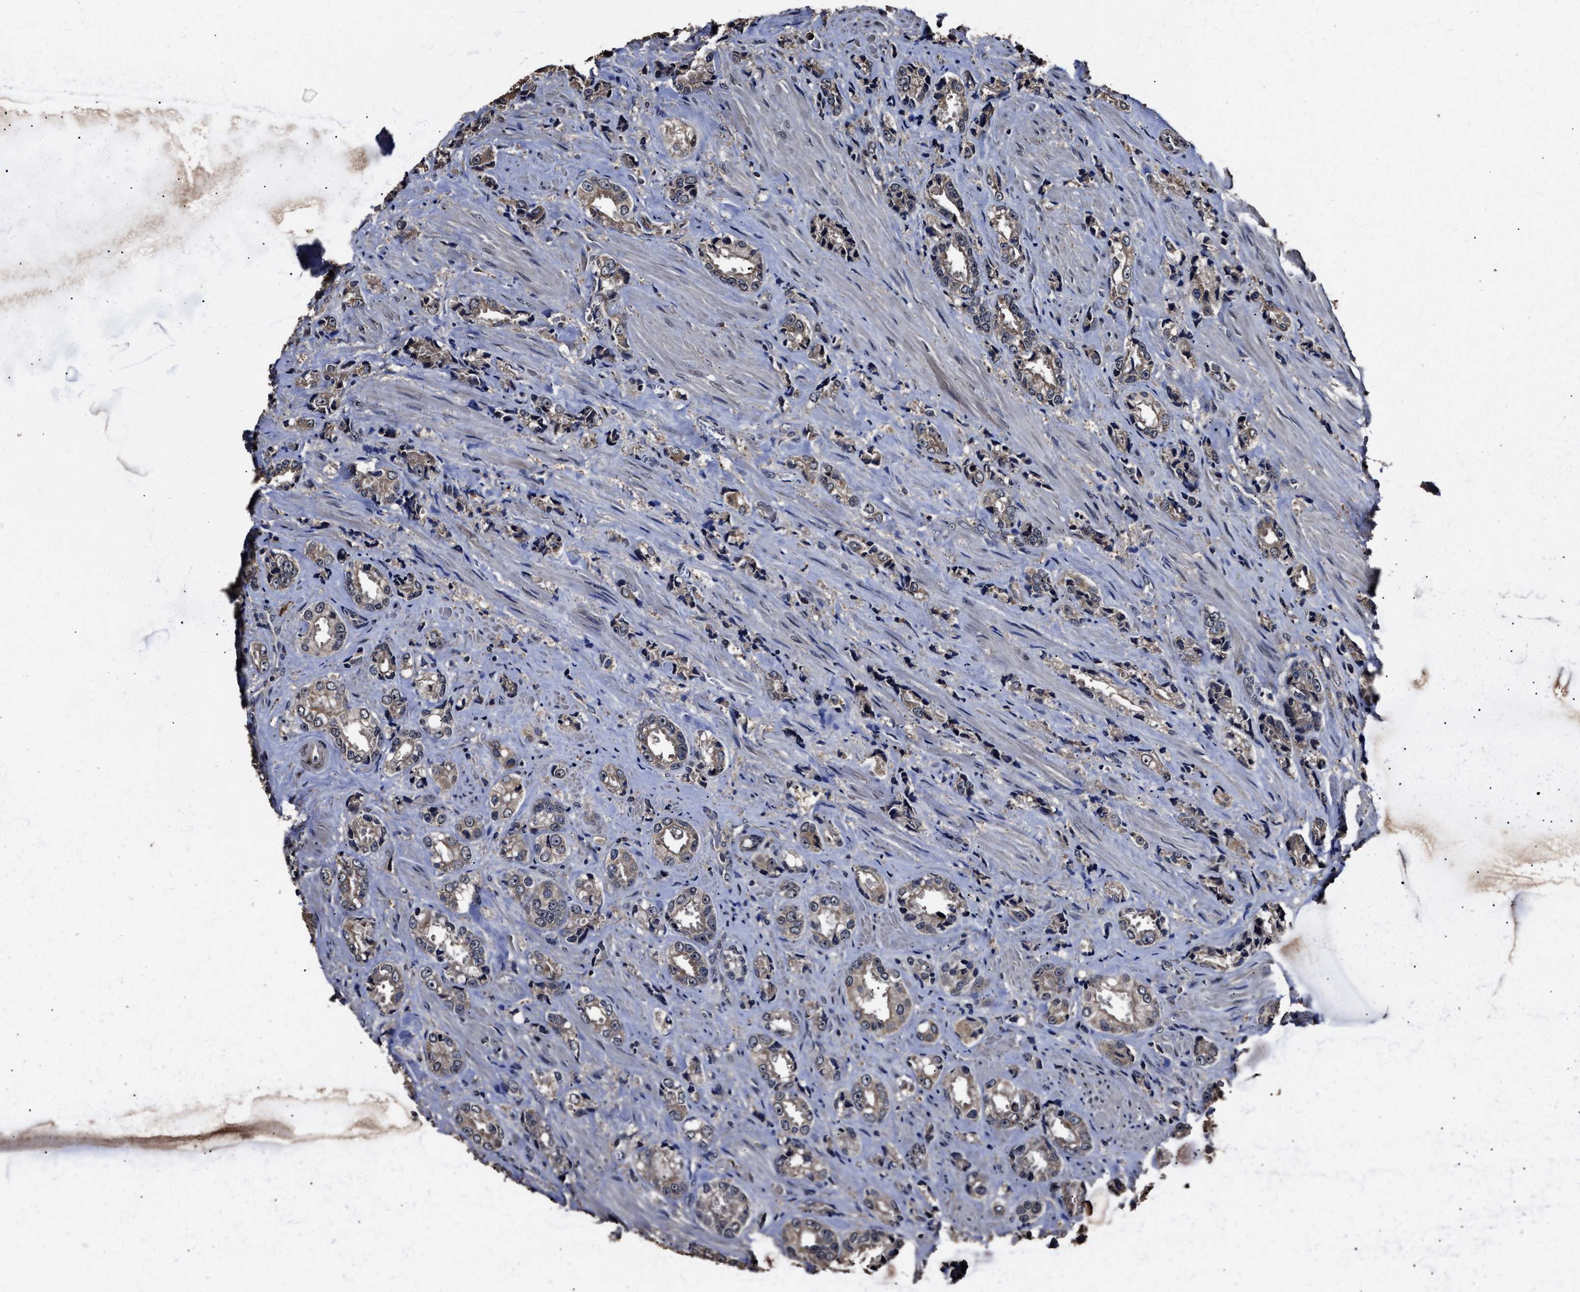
{"staining": {"intensity": "weak", "quantity": "25%-75%", "location": "cytoplasmic/membranous"}, "tissue": "prostate cancer", "cell_type": "Tumor cells", "image_type": "cancer", "snomed": [{"axis": "morphology", "description": "Adenocarcinoma, High grade"}, {"axis": "topography", "description": "Prostate"}], "caption": "A brown stain shows weak cytoplasmic/membranous staining of a protein in prostate cancer (adenocarcinoma (high-grade)) tumor cells.", "gene": "RSBN1L", "patient": {"sex": "male", "age": 61}}